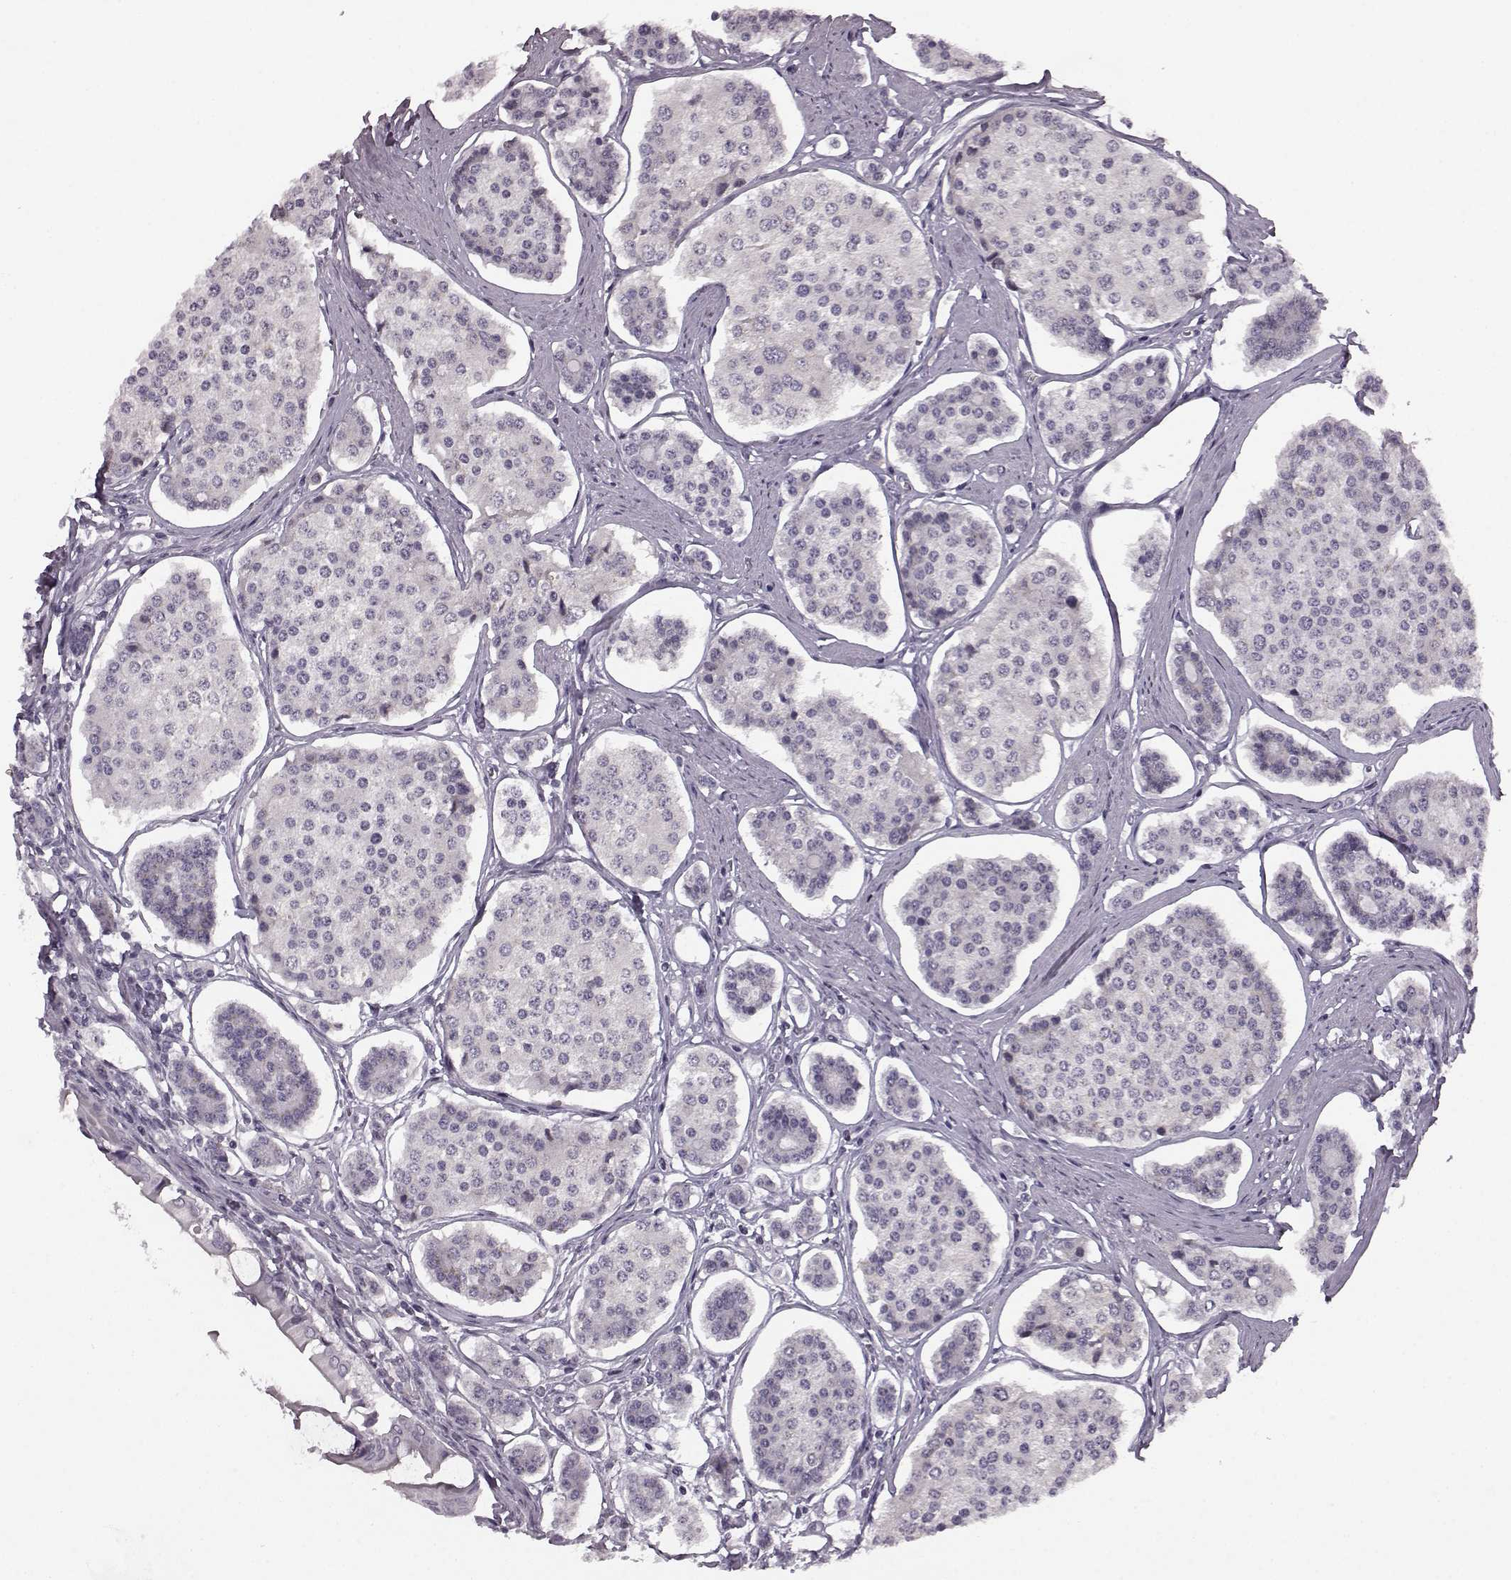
{"staining": {"intensity": "negative", "quantity": "none", "location": "none"}, "tissue": "carcinoid", "cell_type": "Tumor cells", "image_type": "cancer", "snomed": [{"axis": "morphology", "description": "Carcinoid, malignant, NOS"}, {"axis": "topography", "description": "Small intestine"}], "caption": "An immunohistochemistry (IHC) micrograph of carcinoid is shown. There is no staining in tumor cells of carcinoid. The staining was performed using DAB to visualize the protein expression in brown, while the nuclei were stained in blue with hematoxylin (Magnification: 20x).", "gene": "SEMG2", "patient": {"sex": "female", "age": 65}}